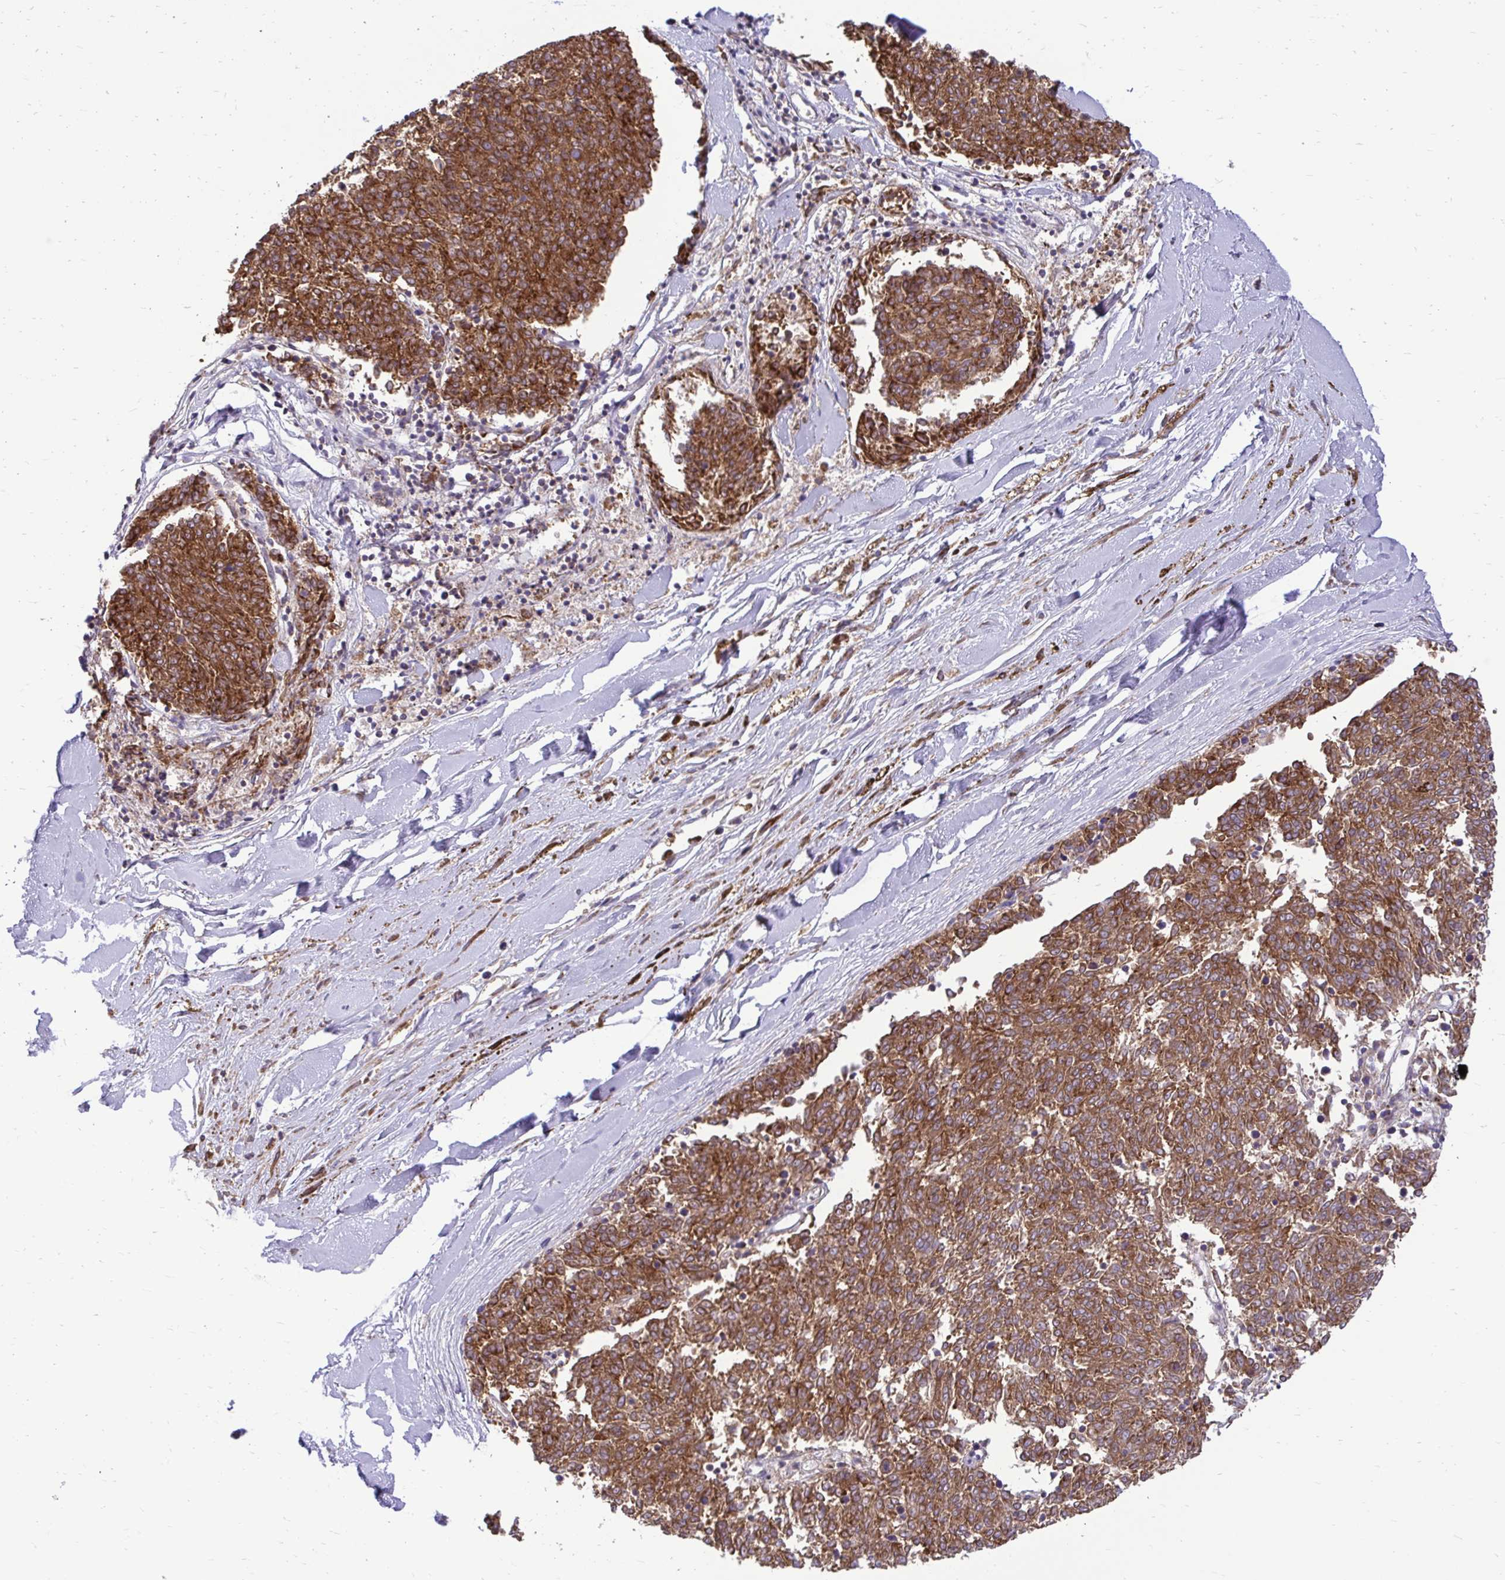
{"staining": {"intensity": "strong", "quantity": ">75%", "location": "cytoplasmic/membranous"}, "tissue": "melanoma", "cell_type": "Tumor cells", "image_type": "cancer", "snomed": [{"axis": "morphology", "description": "Malignant melanoma, NOS"}, {"axis": "topography", "description": "Skin"}], "caption": "This photomicrograph shows immunohistochemistry (IHC) staining of melanoma, with high strong cytoplasmic/membranous positivity in about >75% of tumor cells.", "gene": "VTI1B", "patient": {"sex": "female", "age": 72}}